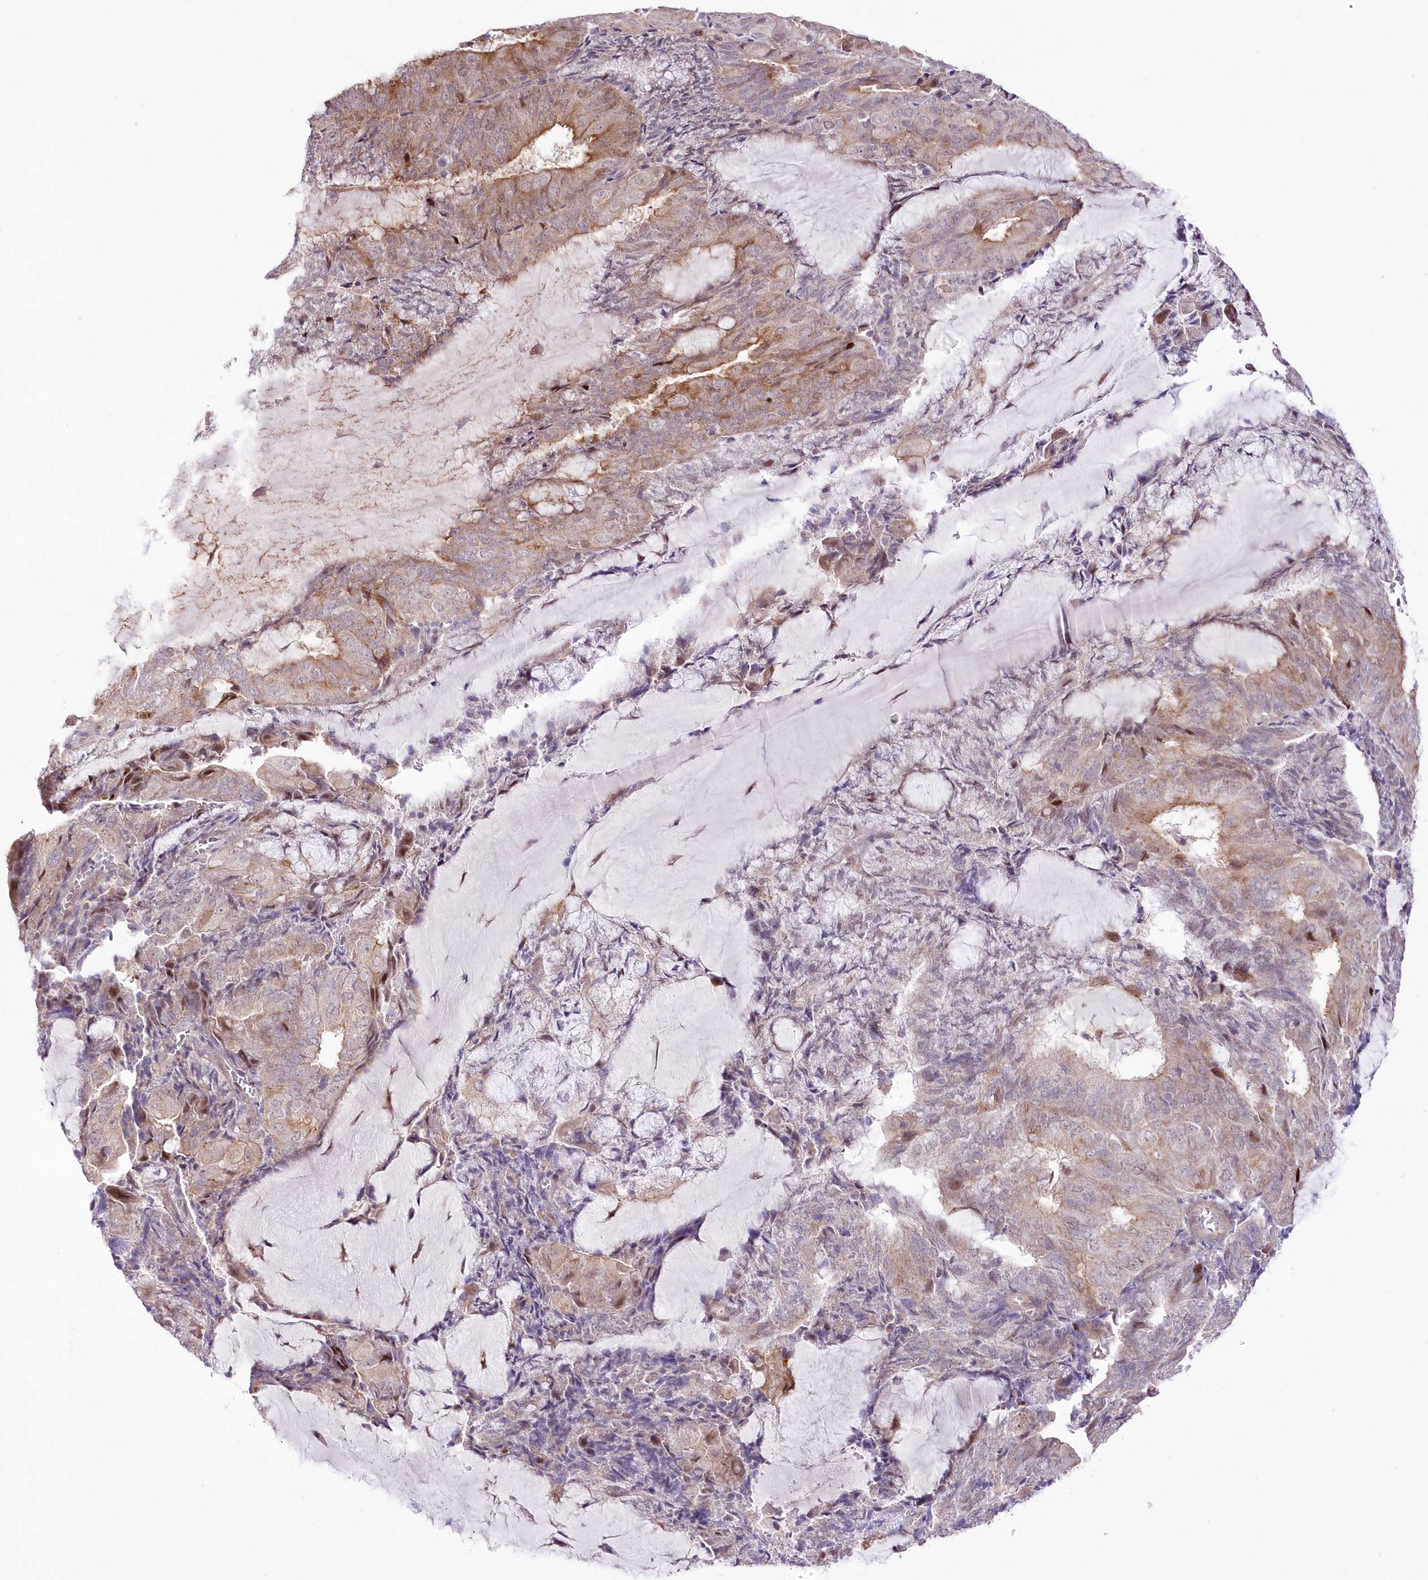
{"staining": {"intensity": "moderate", "quantity": "25%-75%", "location": "cytoplasmic/membranous"}, "tissue": "endometrial cancer", "cell_type": "Tumor cells", "image_type": "cancer", "snomed": [{"axis": "morphology", "description": "Adenocarcinoma, NOS"}, {"axis": "topography", "description": "Endometrium"}], "caption": "Immunohistochemistry (IHC) histopathology image of neoplastic tissue: endometrial cancer stained using immunohistochemistry (IHC) demonstrates medium levels of moderate protein expression localized specifically in the cytoplasmic/membranous of tumor cells, appearing as a cytoplasmic/membranous brown color.", "gene": "FAM241B", "patient": {"sex": "female", "age": 81}}